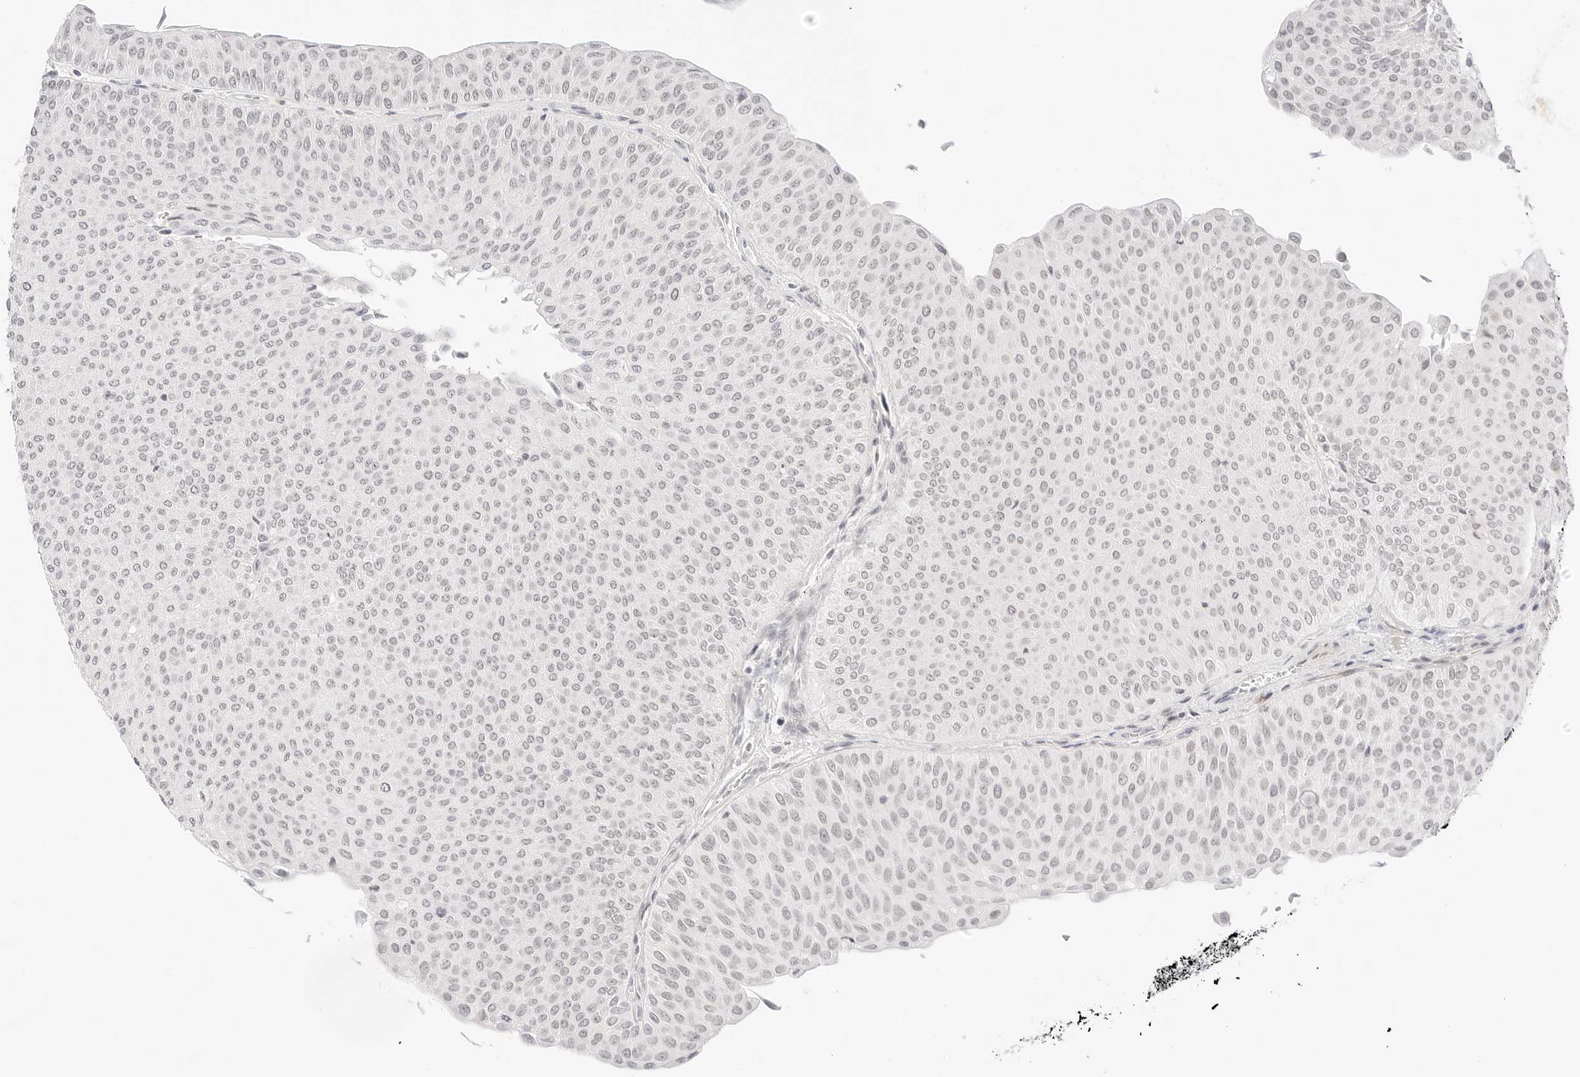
{"staining": {"intensity": "weak", "quantity": "25%-75%", "location": "nuclear"}, "tissue": "urothelial cancer", "cell_type": "Tumor cells", "image_type": "cancer", "snomed": [{"axis": "morphology", "description": "Urothelial carcinoma, Low grade"}, {"axis": "topography", "description": "Urinary bladder"}], "caption": "A brown stain highlights weak nuclear staining of a protein in human urothelial cancer tumor cells.", "gene": "XKR4", "patient": {"sex": "male", "age": 78}}